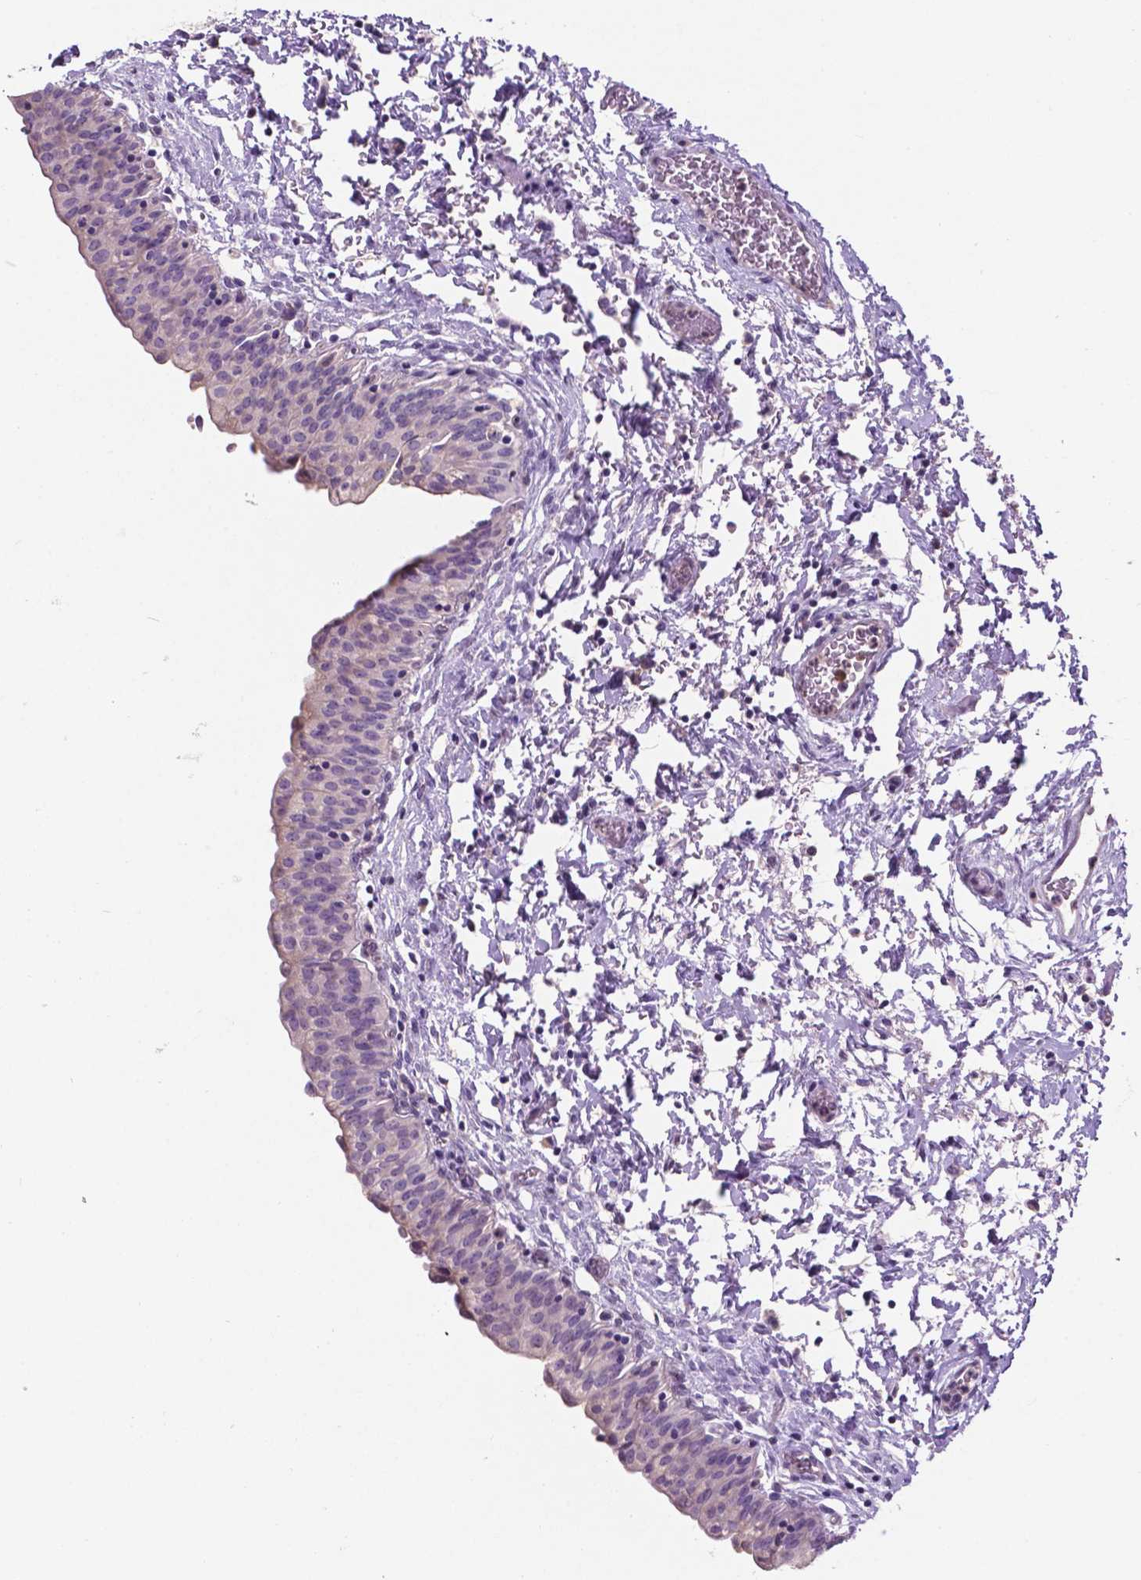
{"staining": {"intensity": "negative", "quantity": "none", "location": "none"}, "tissue": "urinary bladder", "cell_type": "Urothelial cells", "image_type": "normal", "snomed": [{"axis": "morphology", "description": "Normal tissue, NOS"}, {"axis": "topography", "description": "Urinary bladder"}], "caption": "Human urinary bladder stained for a protein using immunohistochemistry exhibits no positivity in urothelial cells.", "gene": "PLSCR1", "patient": {"sex": "male", "age": 56}}